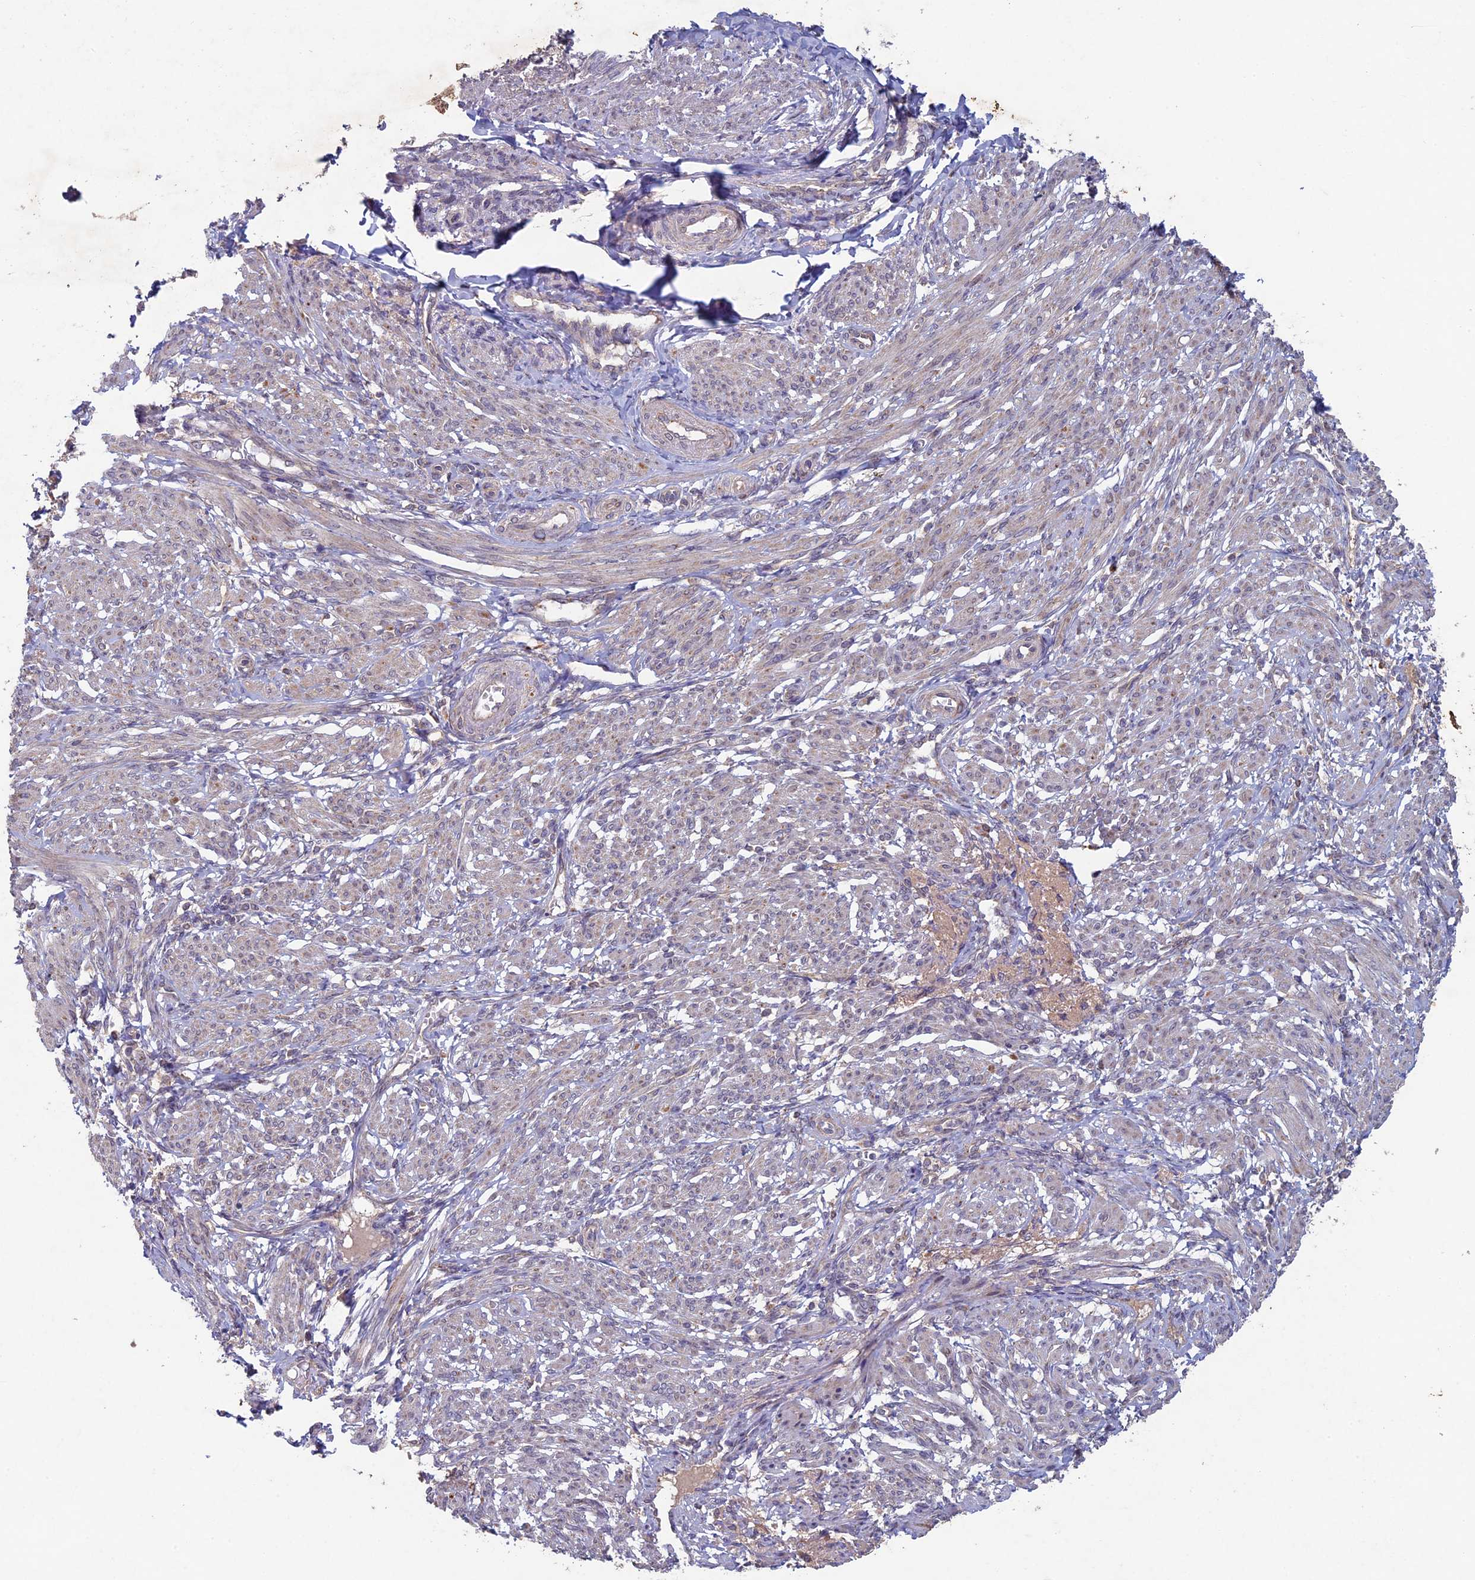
{"staining": {"intensity": "weak", "quantity": "25%-75%", "location": "cytoplasmic/membranous"}, "tissue": "smooth muscle", "cell_type": "Smooth muscle cells", "image_type": "normal", "snomed": [{"axis": "morphology", "description": "Normal tissue, NOS"}, {"axis": "topography", "description": "Smooth muscle"}], "caption": "Immunohistochemical staining of benign human smooth muscle demonstrates weak cytoplasmic/membranous protein positivity in about 25%-75% of smooth muscle cells. (brown staining indicates protein expression, while blue staining denotes nuclei).", "gene": "RCCD1", "patient": {"sex": "female", "age": 39}}